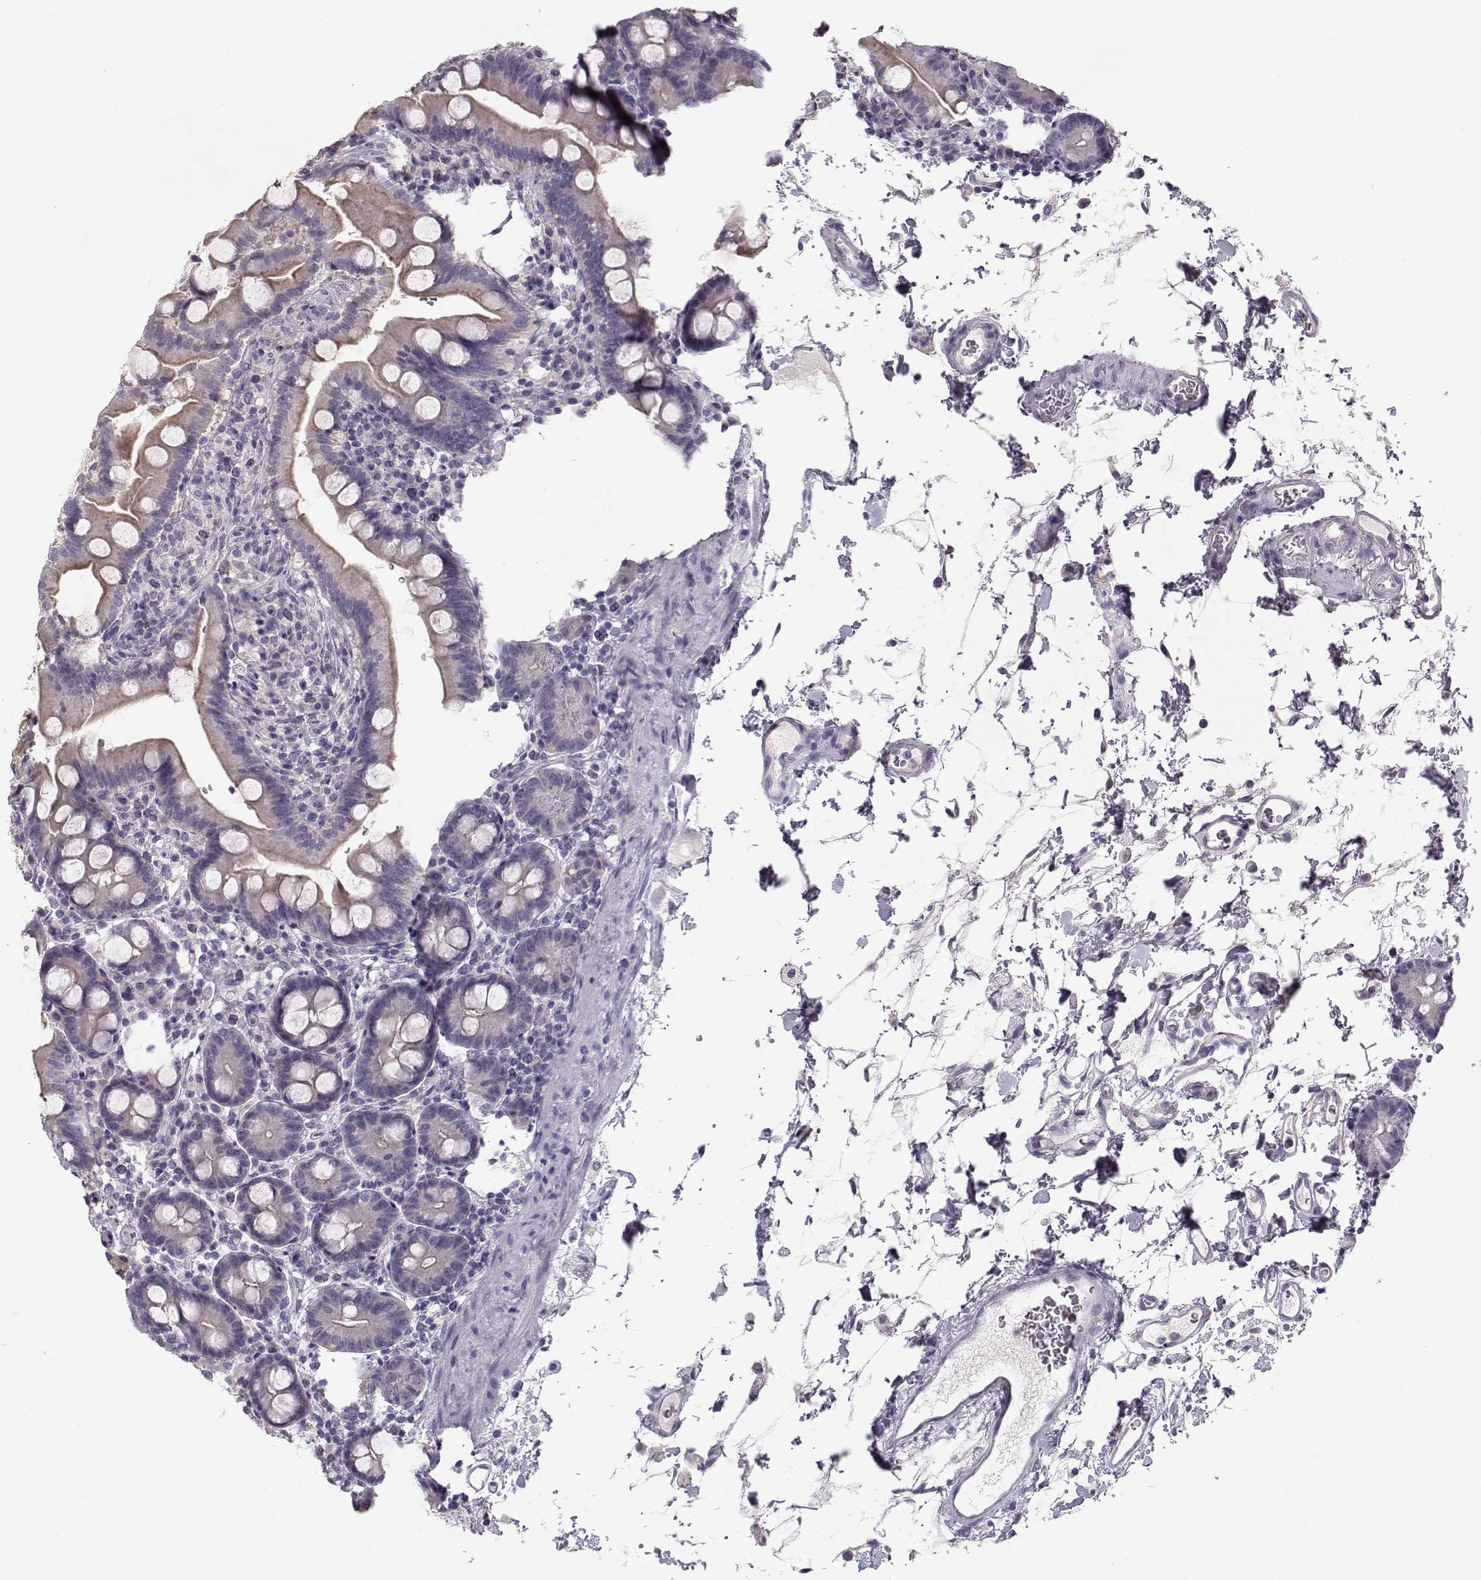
{"staining": {"intensity": "moderate", "quantity": "25%-75%", "location": "cytoplasmic/membranous"}, "tissue": "small intestine", "cell_type": "Glandular cells", "image_type": "normal", "snomed": [{"axis": "morphology", "description": "Normal tissue, NOS"}, {"axis": "topography", "description": "Small intestine"}], "caption": "Protein expression analysis of benign human small intestine reveals moderate cytoplasmic/membranous staining in approximately 25%-75% of glandular cells. Nuclei are stained in blue.", "gene": "GRK1", "patient": {"sex": "female", "age": 44}}